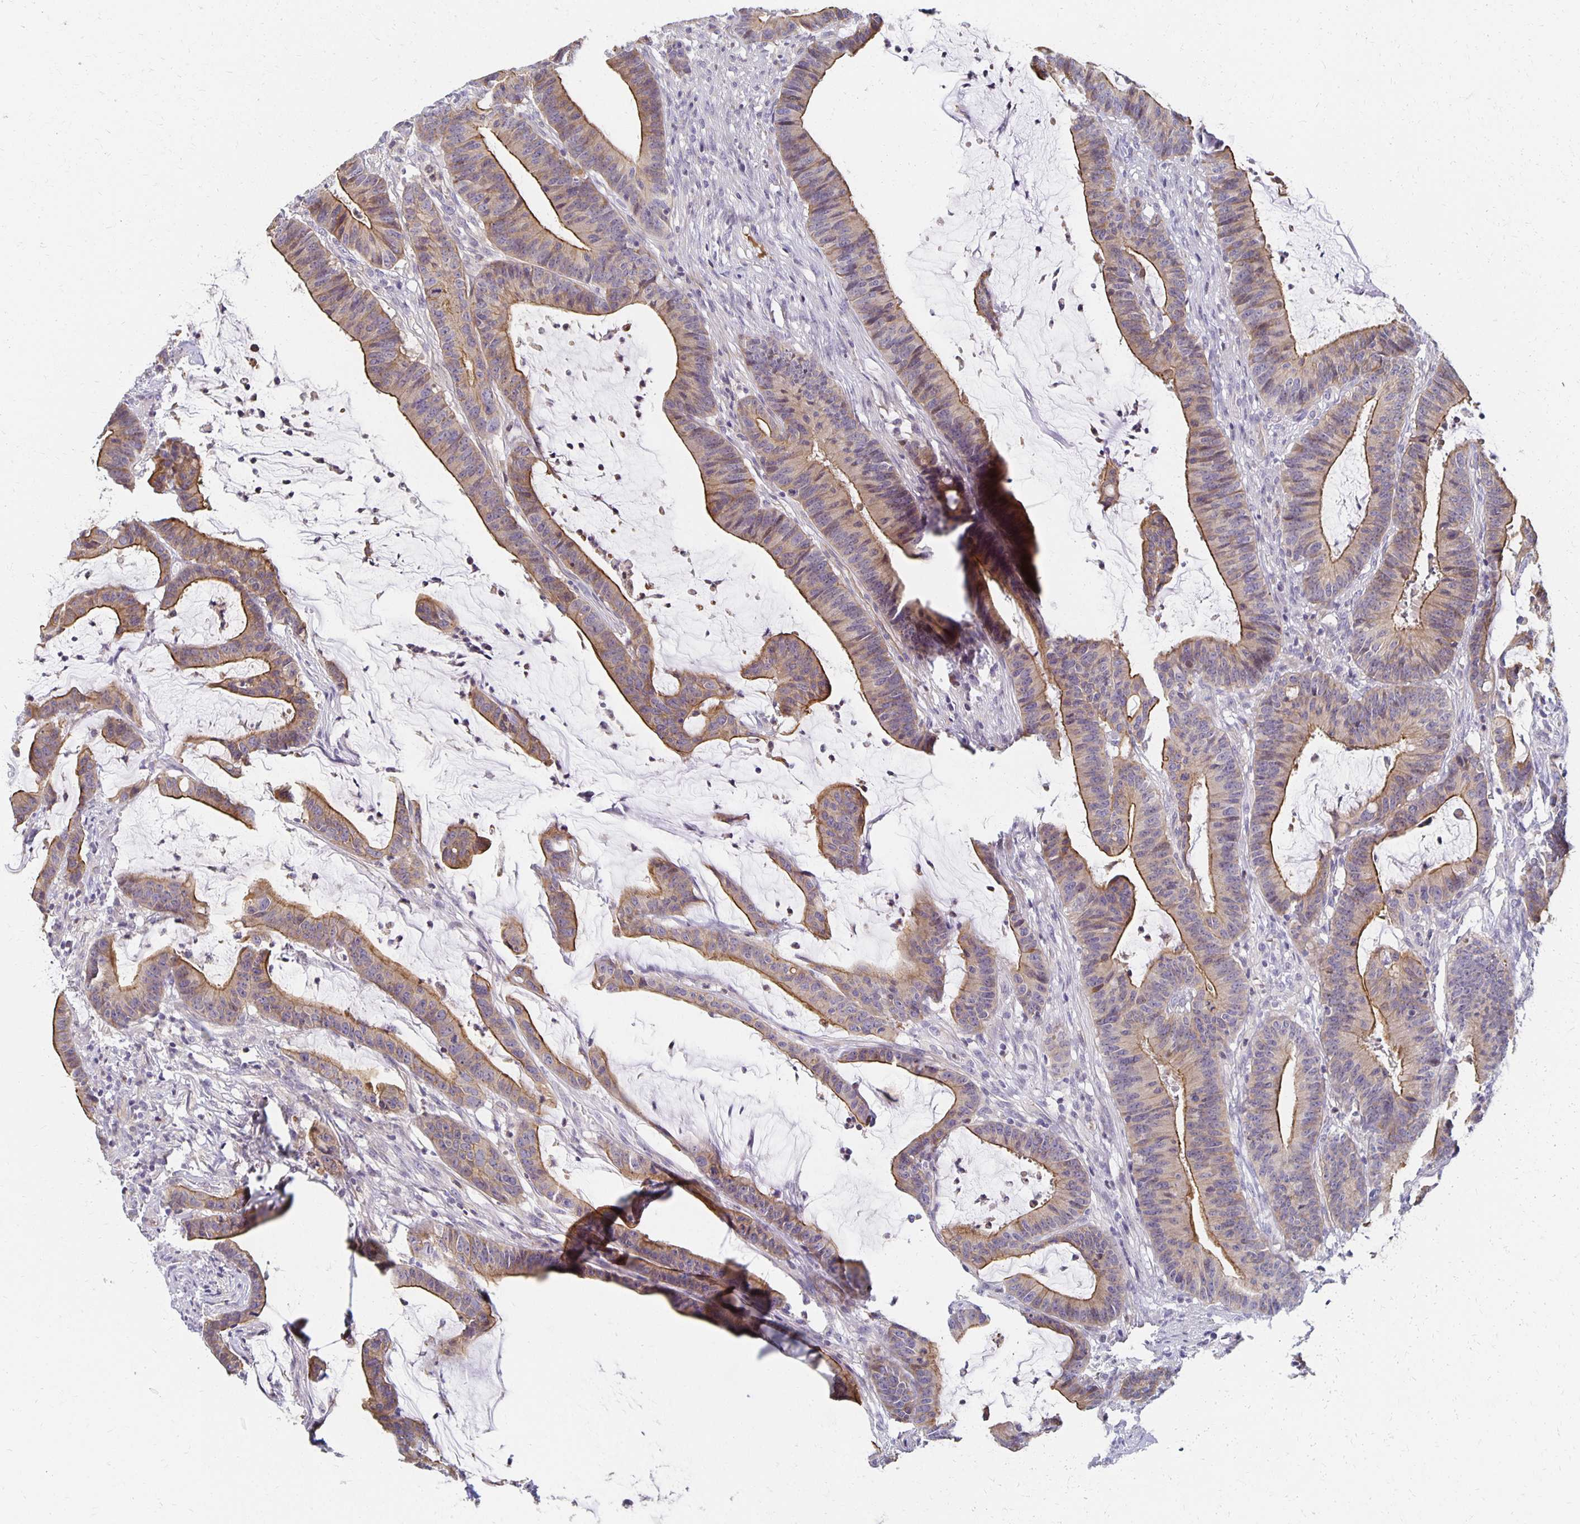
{"staining": {"intensity": "moderate", "quantity": "25%-75%", "location": "cytoplasmic/membranous"}, "tissue": "colorectal cancer", "cell_type": "Tumor cells", "image_type": "cancer", "snomed": [{"axis": "morphology", "description": "Adenocarcinoma, NOS"}, {"axis": "topography", "description": "Colon"}], "caption": "Protein staining by IHC demonstrates moderate cytoplasmic/membranous expression in about 25%-75% of tumor cells in adenocarcinoma (colorectal).", "gene": "SORL1", "patient": {"sex": "female", "age": 78}}